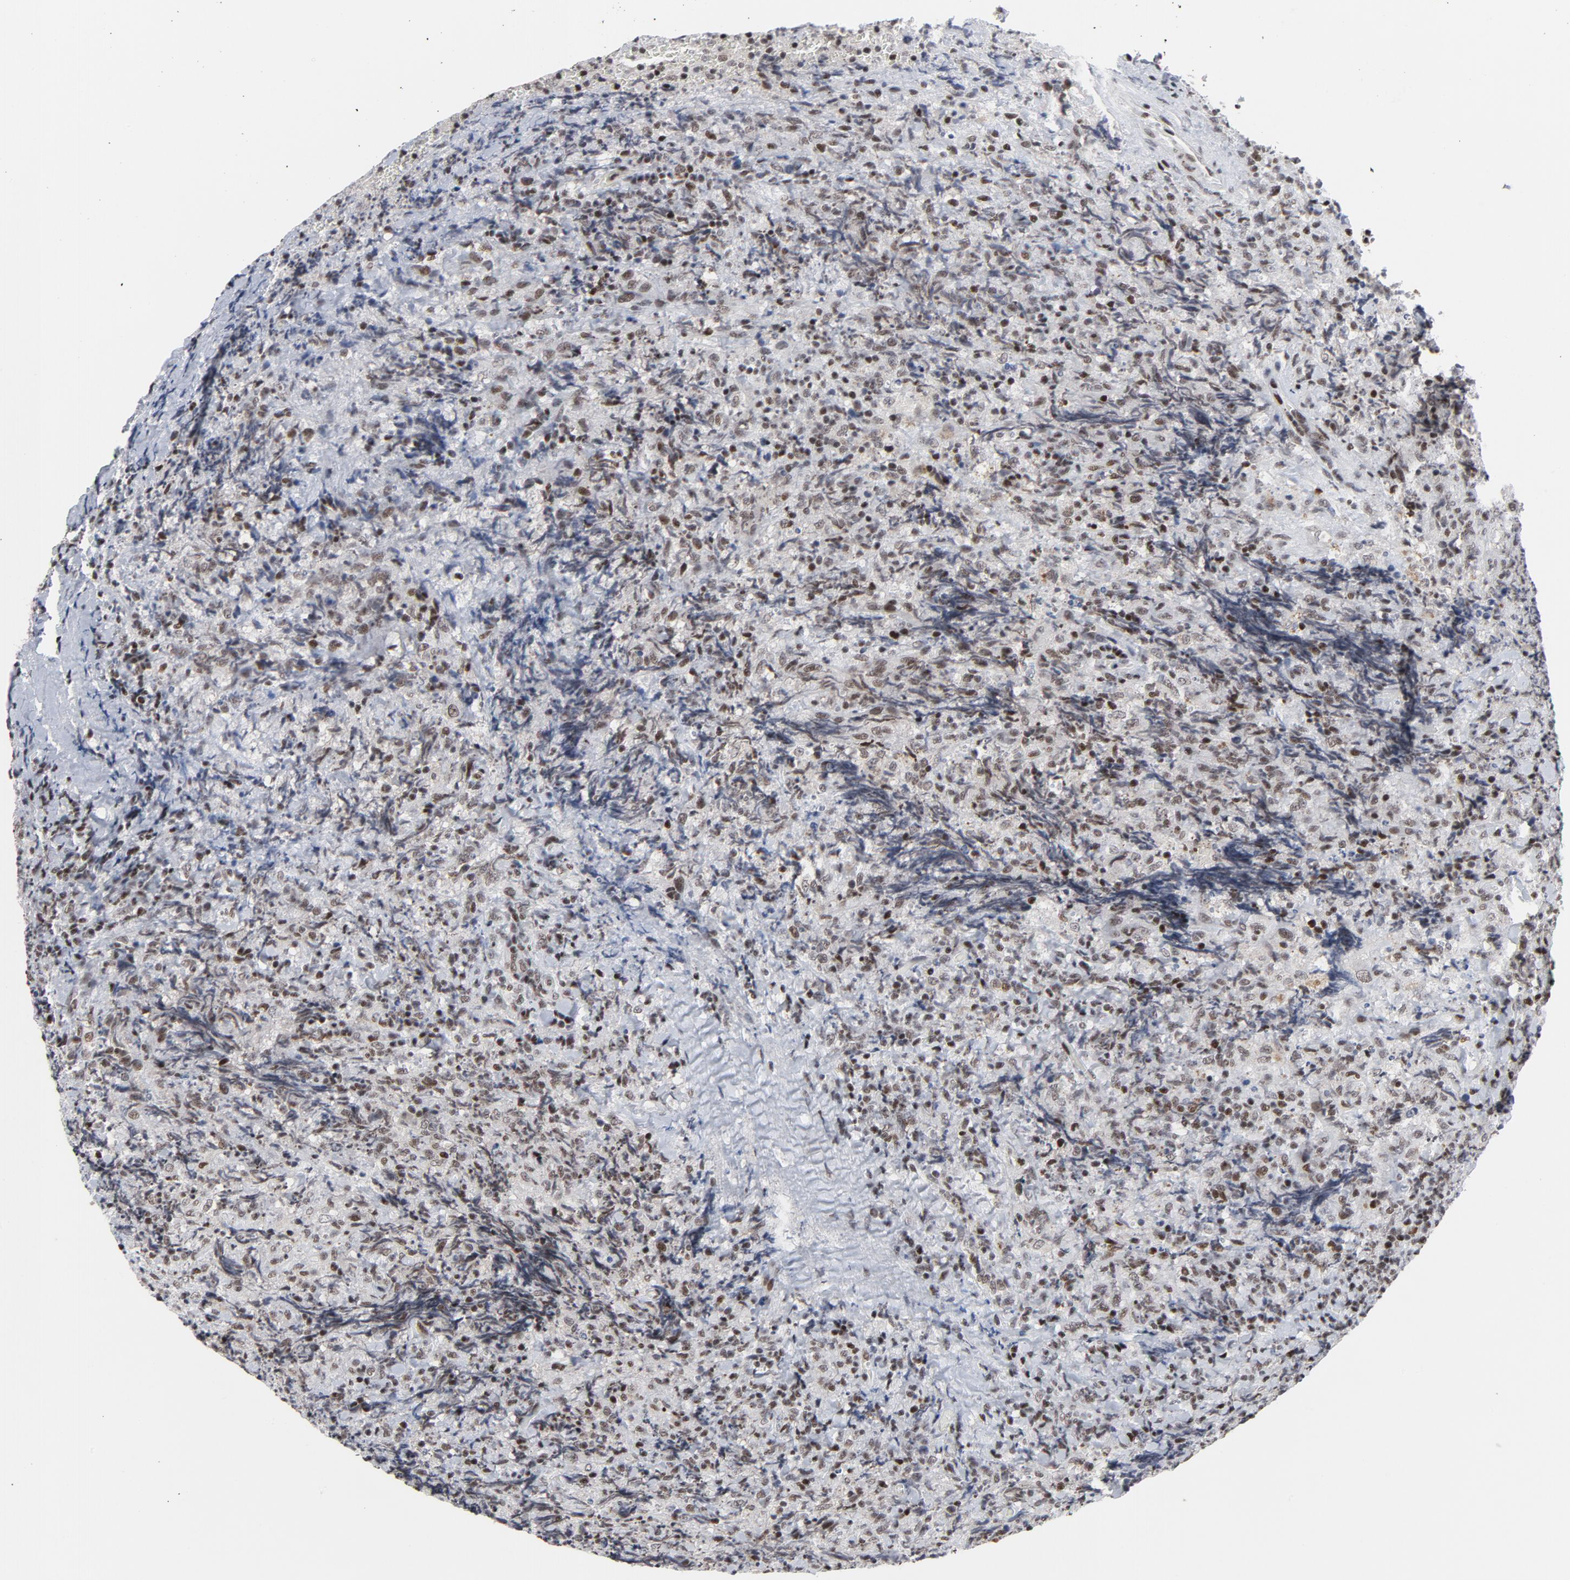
{"staining": {"intensity": "weak", "quantity": ">75%", "location": "nuclear"}, "tissue": "lymphoma", "cell_type": "Tumor cells", "image_type": "cancer", "snomed": [{"axis": "morphology", "description": "Malignant lymphoma, non-Hodgkin's type, High grade"}, {"axis": "topography", "description": "Tonsil"}], "caption": "Human high-grade malignant lymphoma, non-Hodgkin's type stained with a protein marker reveals weak staining in tumor cells.", "gene": "GABPA", "patient": {"sex": "female", "age": 36}}